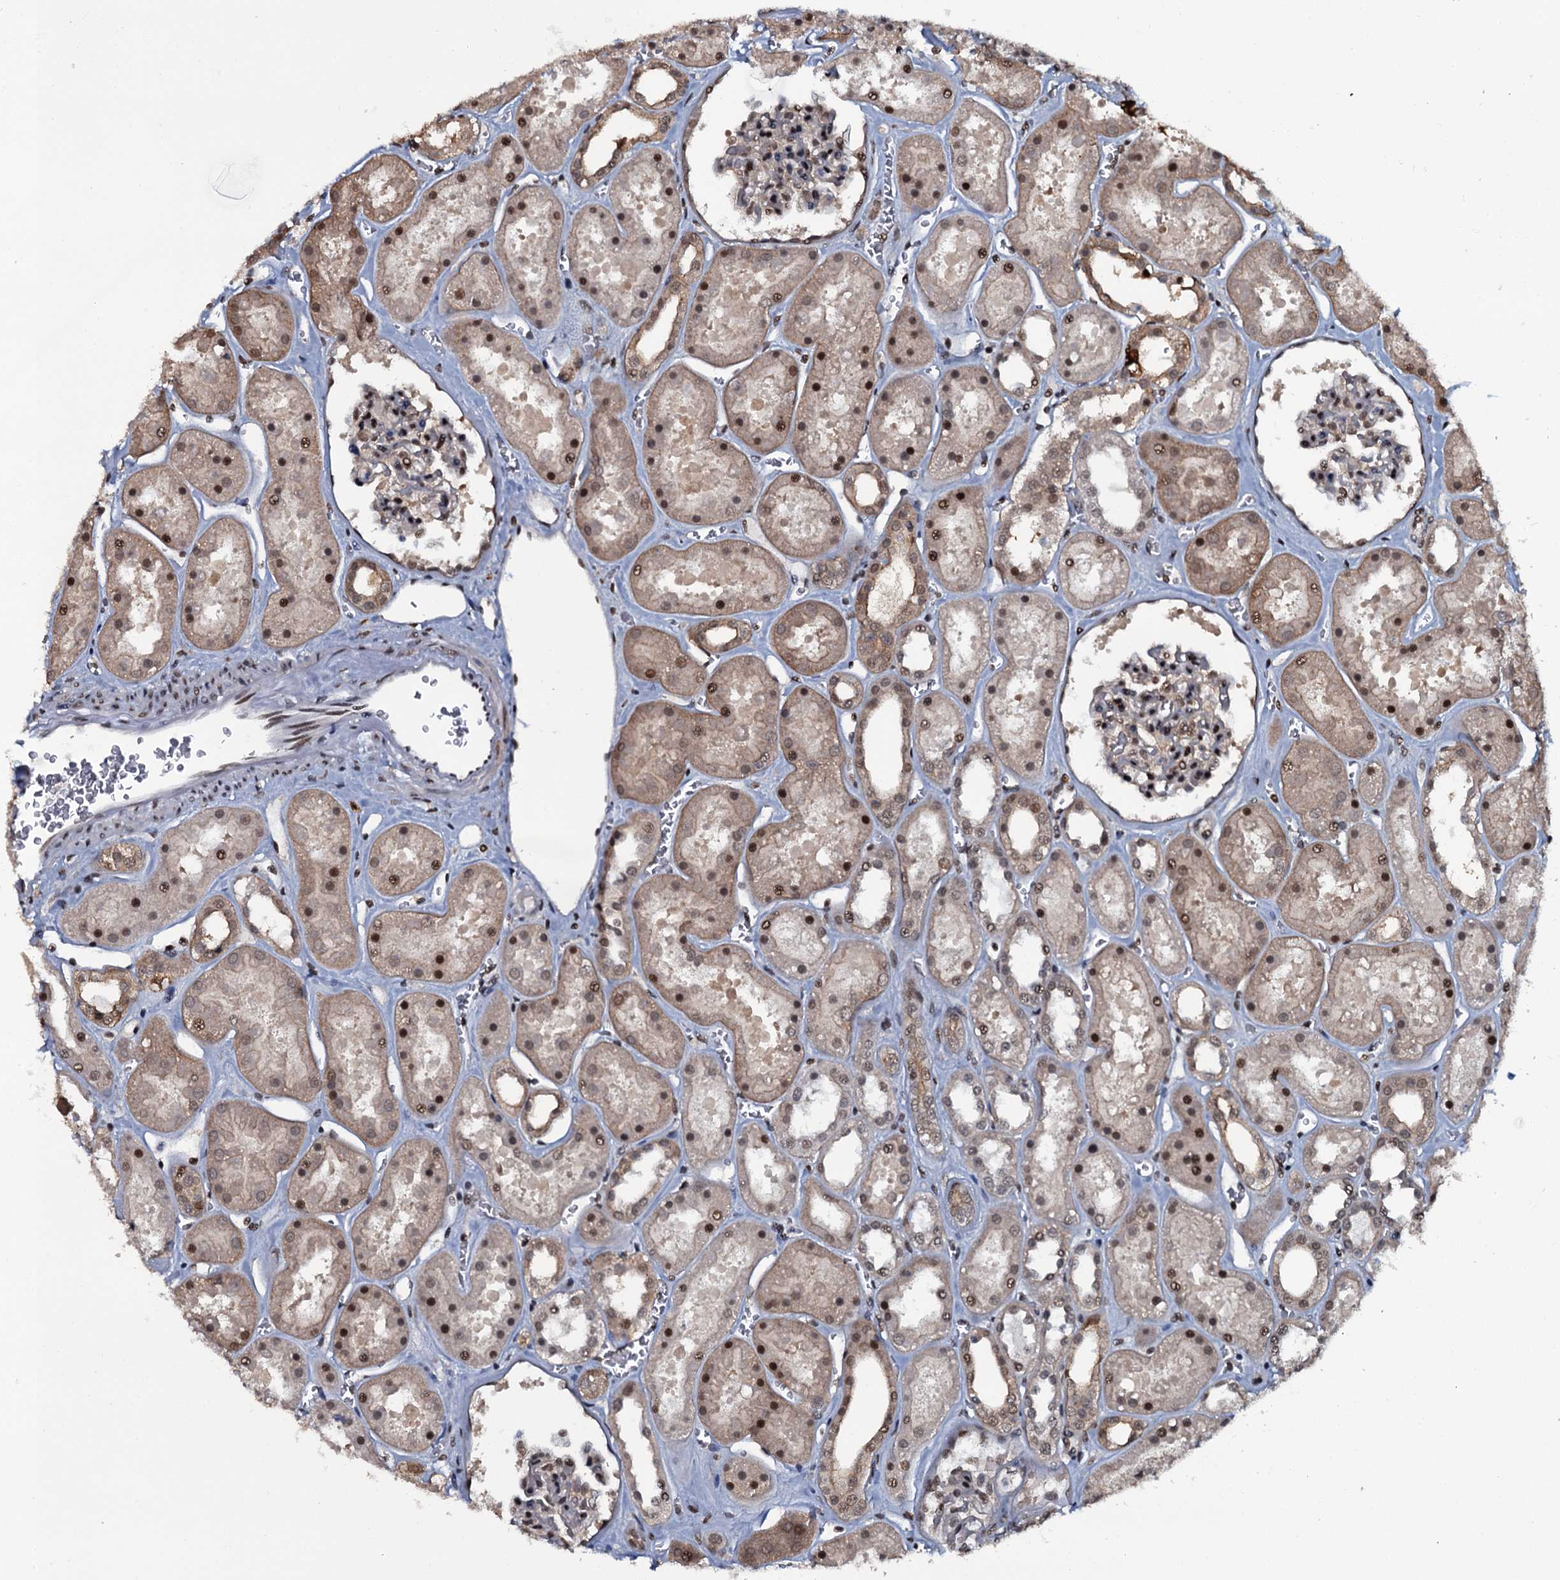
{"staining": {"intensity": "moderate", "quantity": "25%-75%", "location": "nuclear"}, "tissue": "kidney", "cell_type": "Cells in glomeruli", "image_type": "normal", "snomed": [{"axis": "morphology", "description": "Normal tissue, NOS"}, {"axis": "topography", "description": "Kidney"}], "caption": "Immunohistochemical staining of normal human kidney reveals moderate nuclear protein positivity in about 25%-75% of cells in glomeruli.", "gene": "SH2D4B", "patient": {"sex": "female", "age": 41}}